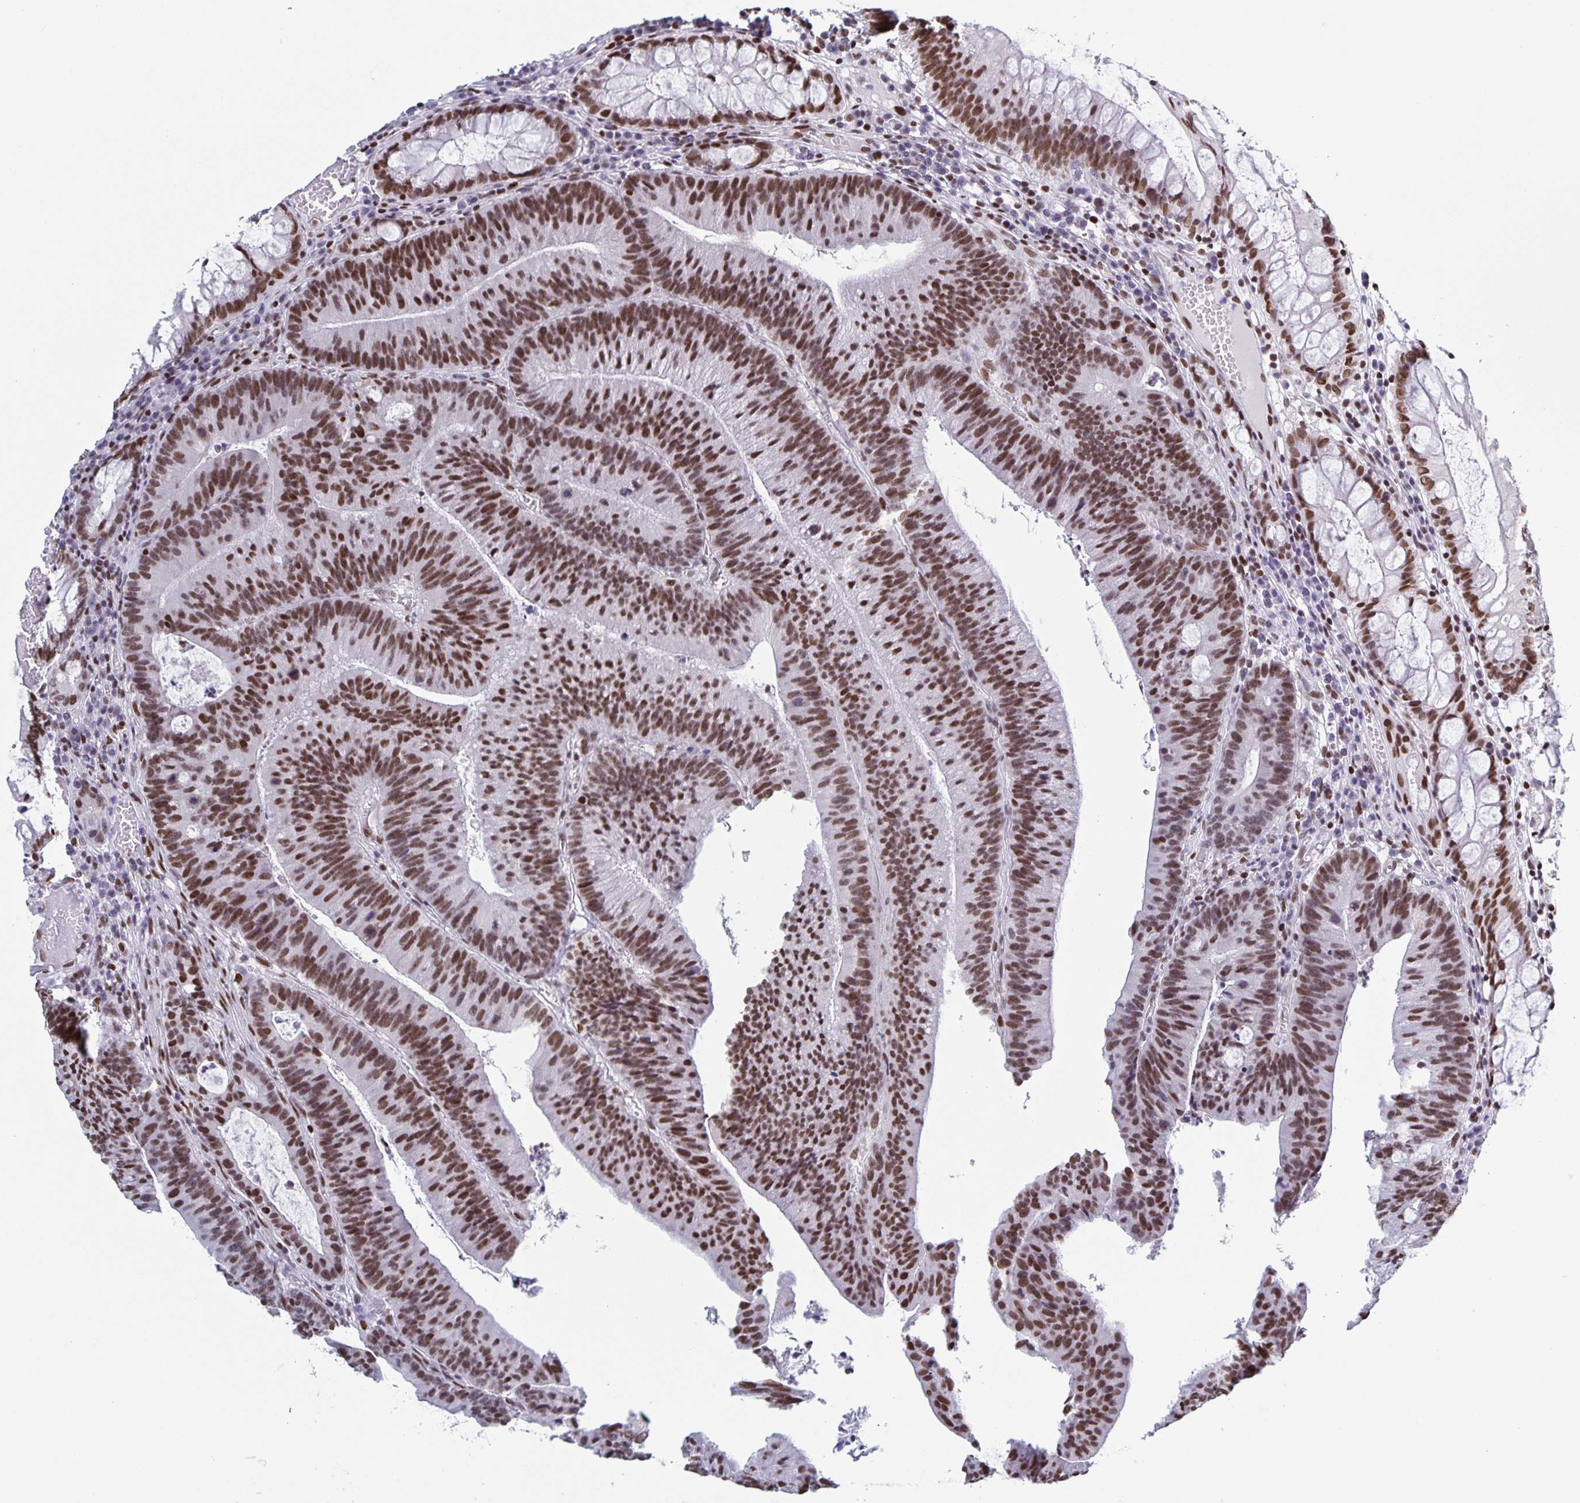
{"staining": {"intensity": "strong", "quantity": ">75%", "location": "nuclear"}, "tissue": "colorectal cancer", "cell_type": "Tumor cells", "image_type": "cancer", "snomed": [{"axis": "morphology", "description": "Adenocarcinoma, NOS"}, {"axis": "topography", "description": "Colon"}], "caption": "Protein staining reveals strong nuclear expression in approximately >75% of tumor cells in adenocarcinoma (colorectal).", "gene": "JUND", "patient": {"sex": "female", "age": 78}}